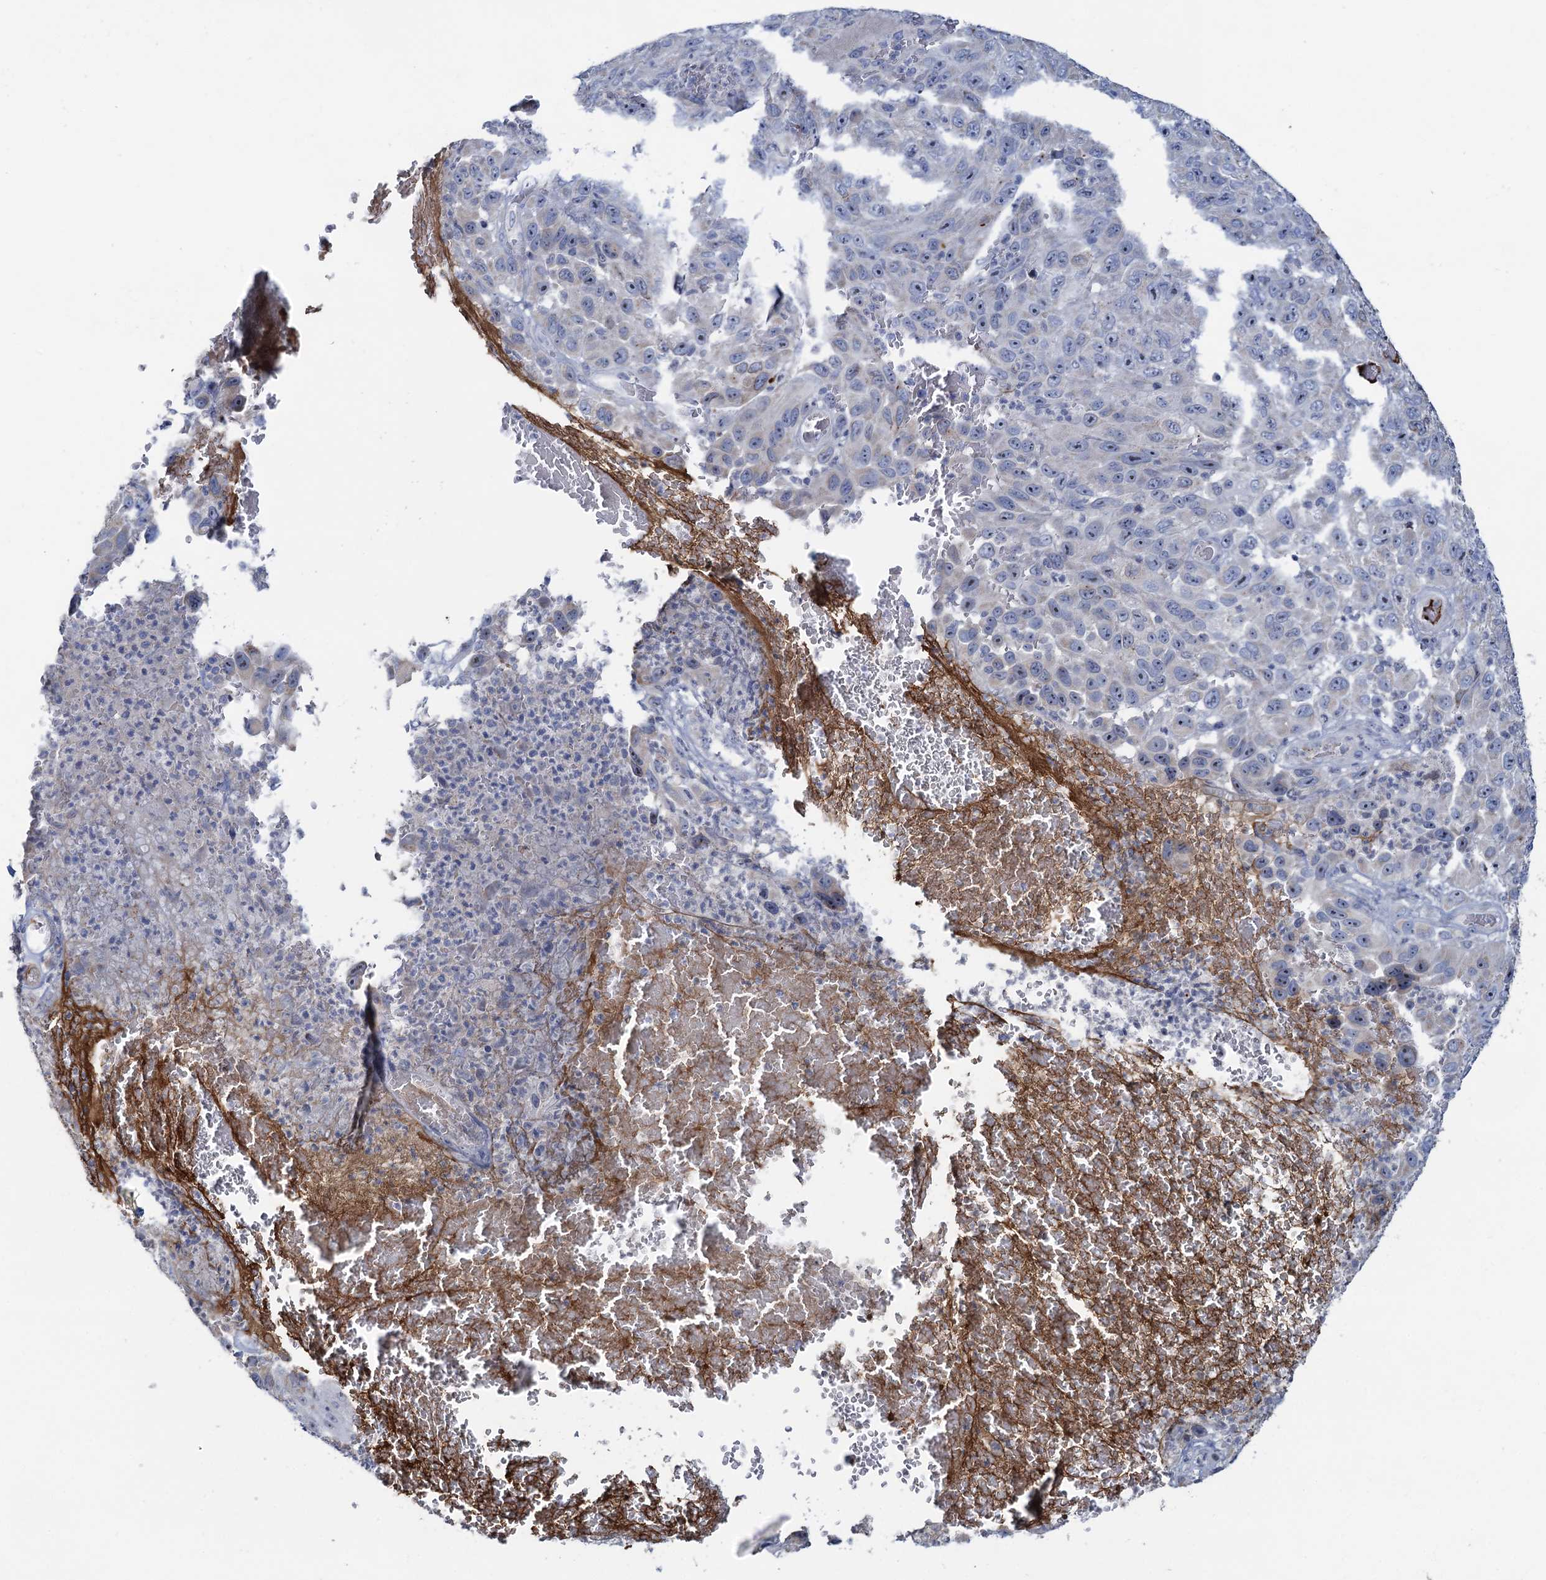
{"staining": {"intensity": "negative", "quantity": "none", "location": "none"}, "tissue": "melanoma", "cell_type": "Tumor cells", "image_type": "cancer", "snomed": [{"axis": "morphology", "description": "Normal tissue, NOS"}, {"axis": "morphology", "description": "Malignant melanoma, NOS"}, {"axis": "topography", "description": "Skin"}], "caption": "Histopathology image shows no significant protein positivity in tumor cells of malignant melanoma. (Immunohistochemistry (ihc), brightfield microscopy, high magnification).", "gene": "PLLP", "patient": {"sex": "female", "age": 96}}